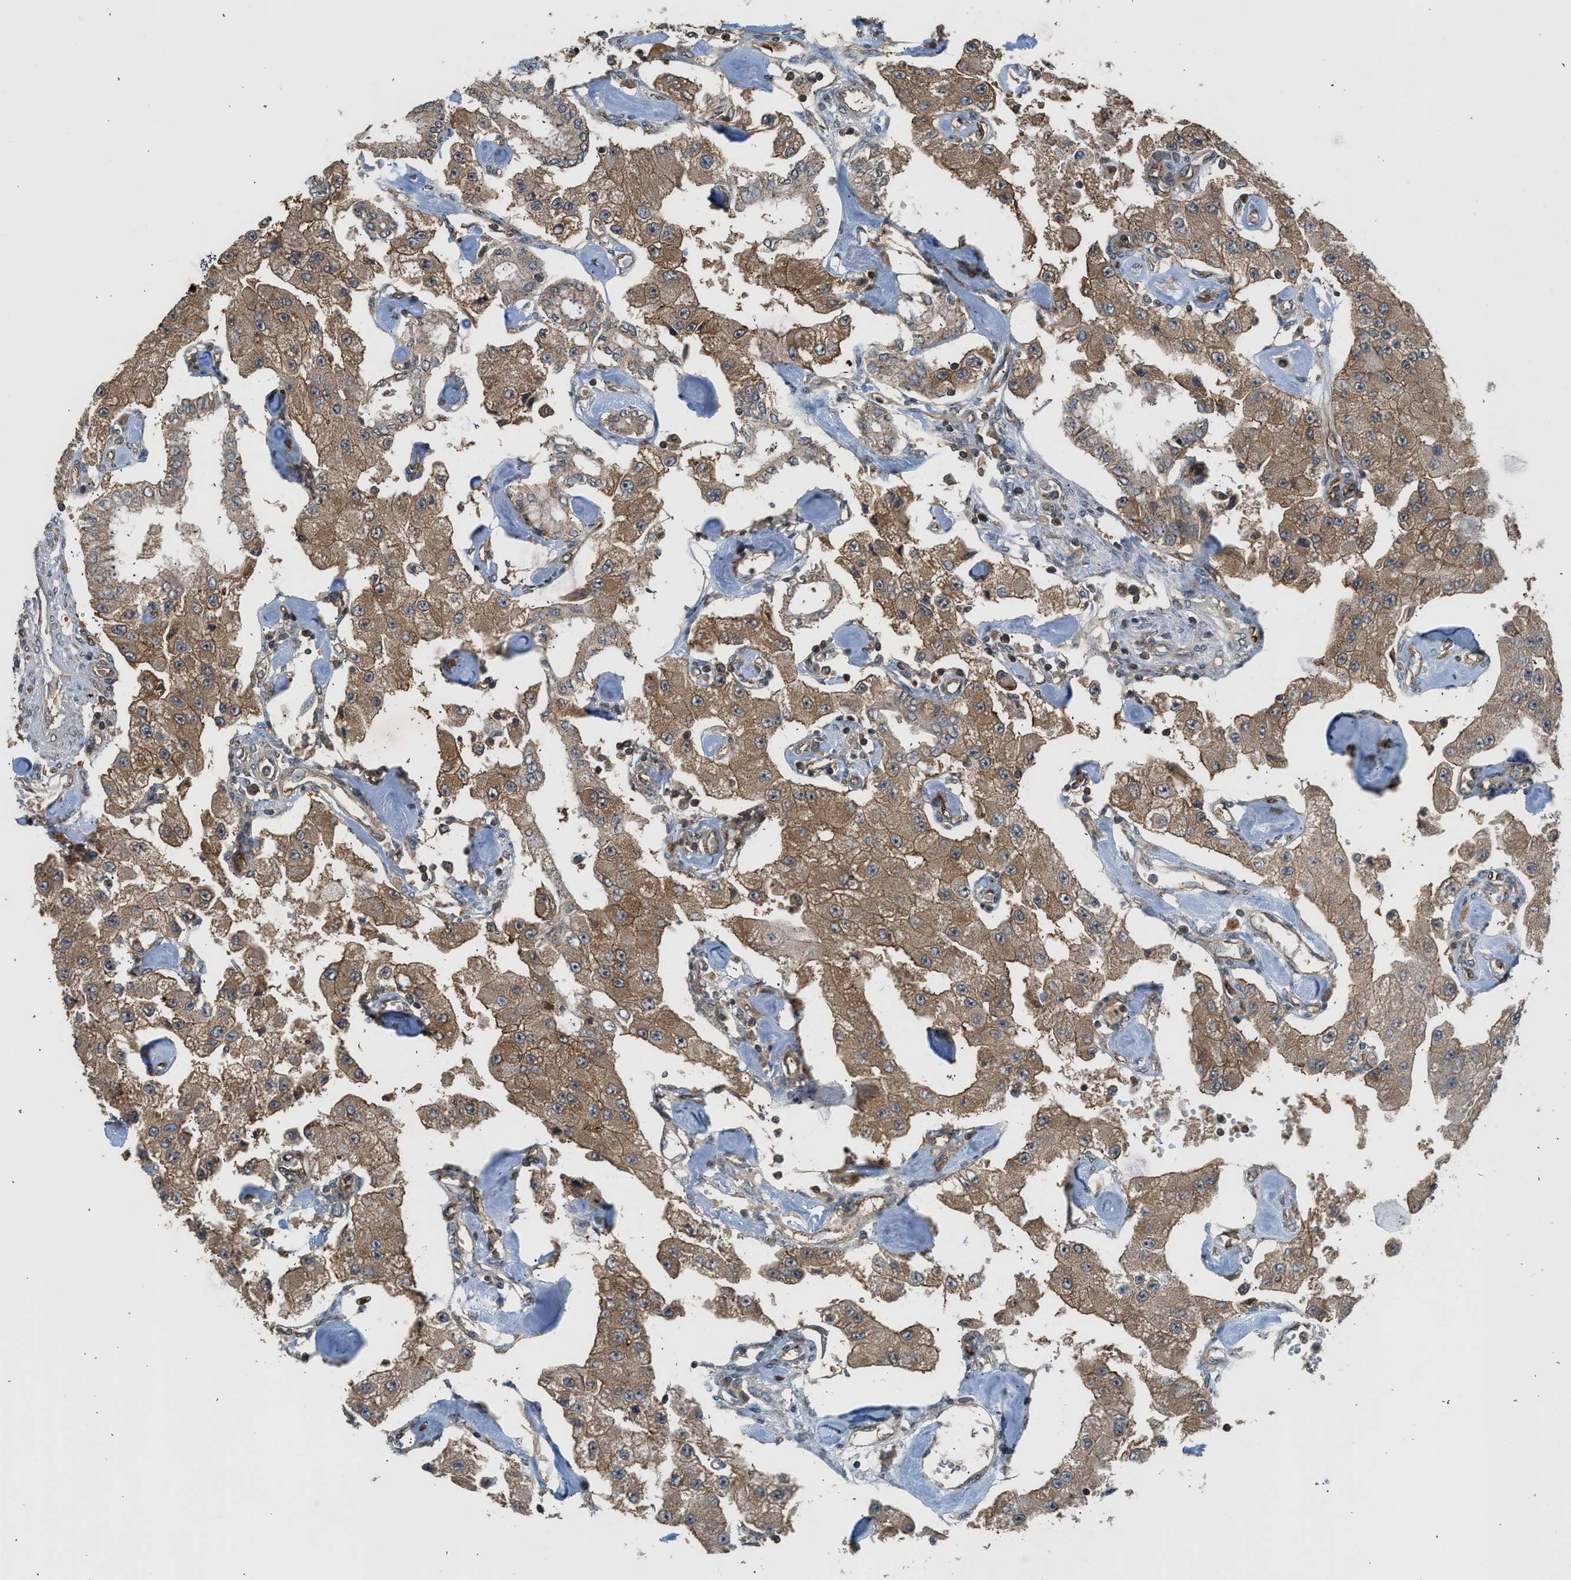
{"staining": {"intensity": "moderate", "quantity": ">75%", "location": "cytoplasmic/membranous"}, "tissue": "carcinoid", "cell_type": "Tumor cells", "image_type": "cancer", "snomed": [{"axis": "morphology", "description": "Carcinoid, malignant, NOS"}, {"axis": "topography", "description": "Pancreas"}], "caption": "About >75% of tumor cells in carcinoid (malignant) exhibit moderate cytoplasmic/membranous protein staining as visualized by brown immunohistochemical staining.", "gene": "HIP1R", "patient": {"sex": "male", "age": 41}}